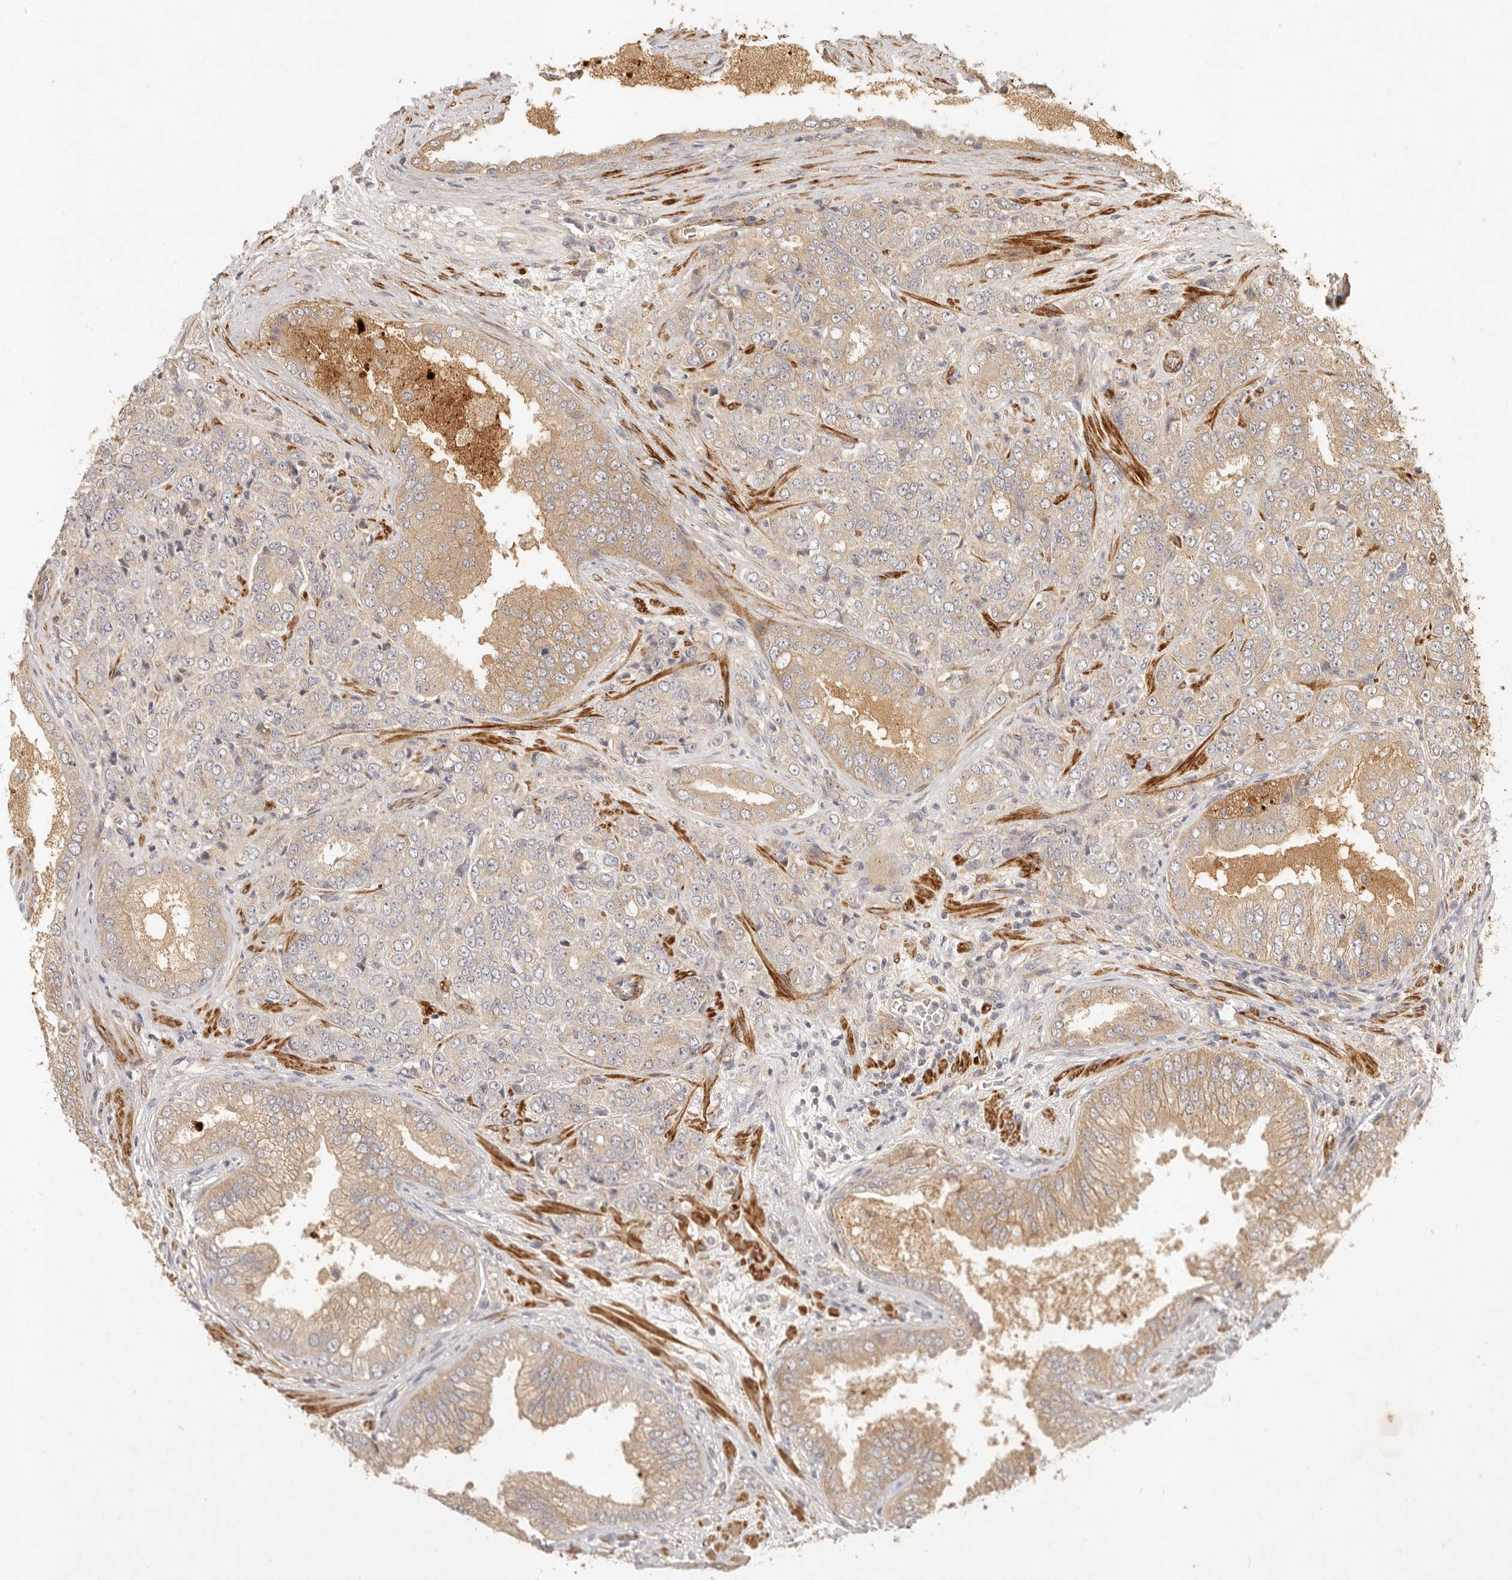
{"staining": {"intensity": "weak", "quantity": "25%-75%", "location": "cytoplasmic/membranous"}, "tissue": "prostate cancer", "cell_type": "Tumor cells", "image_type": "cancer", "snomed": [{"axis": "morphology", "description": "Adenocarcinoma, High grade"}, {"axis": "topography", "description": "Prostate"}], "caption": "Protein expression analysis of human high-grade adenocarcinoma (prostate) reveals weak cytoplasmic/membranous positivity in about 25%-75% of tumor cells. (IHC, brightfield microscopy, high magnification).", "gene": "VIPR1", "patient": {"sex": "male", "age": 58}}